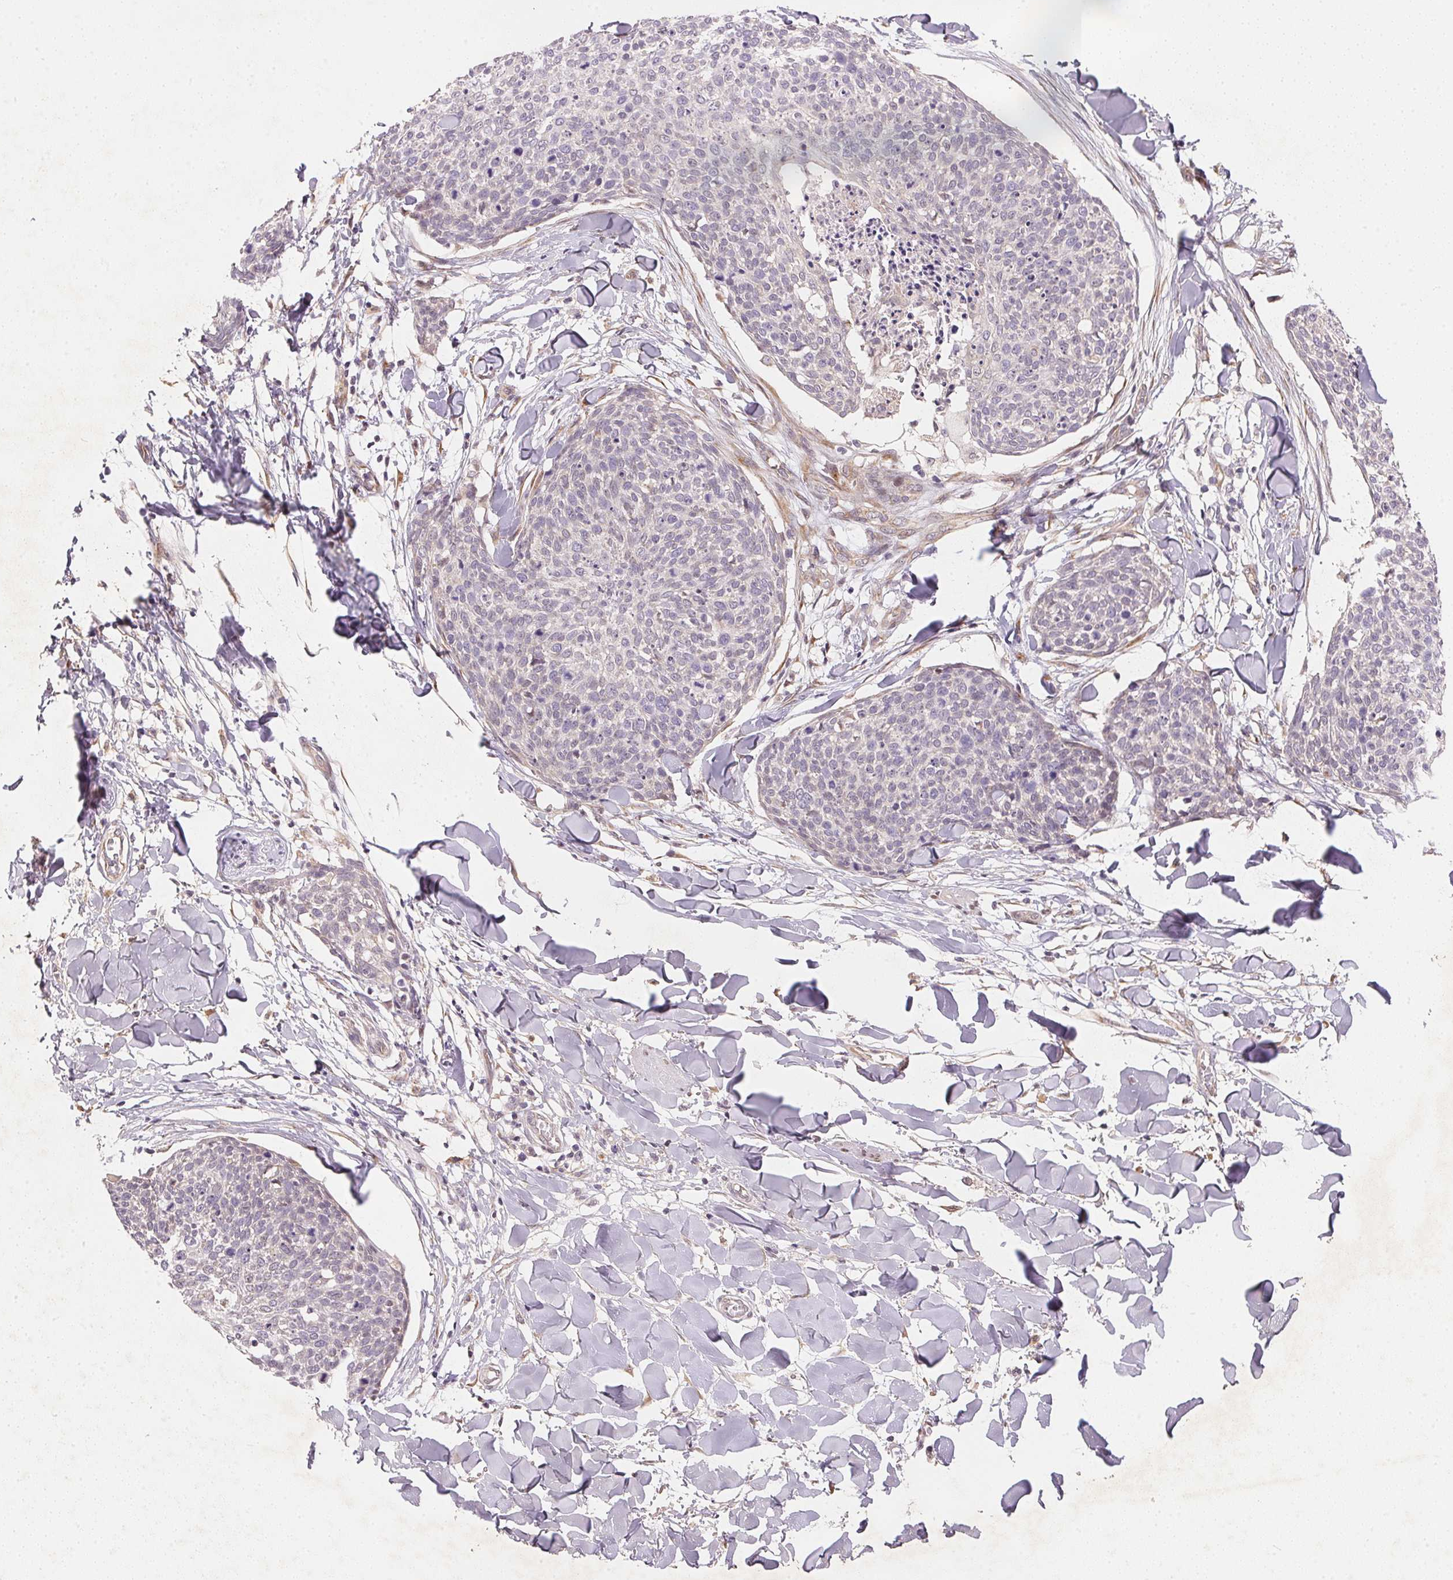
{"staining": {"intensity": "negative", "quantity": "none", "location": "none"}, "tissue": "skin cancer", "cell_type": "Tumor cells", "image_type": "cancer", "snomed": [{"axis": "morphology", "description": "Squamous cell carcinoma, NOS"}, {"axis": "topography", "description": "Skin"}, {"axis": "topography", "description": "Vulva"}], "caption": "Histopathology image shows no significant protein positivity in tumor cells of skin cancer (squamous cell carcinoma). The staining is performed using DAB (3,3'-diaminobenzidine) brown chromogen with nuclei counter-stained in using hematoxylin.", "gene": "EI24", "patient": {"sex": "female", "age": 75}}